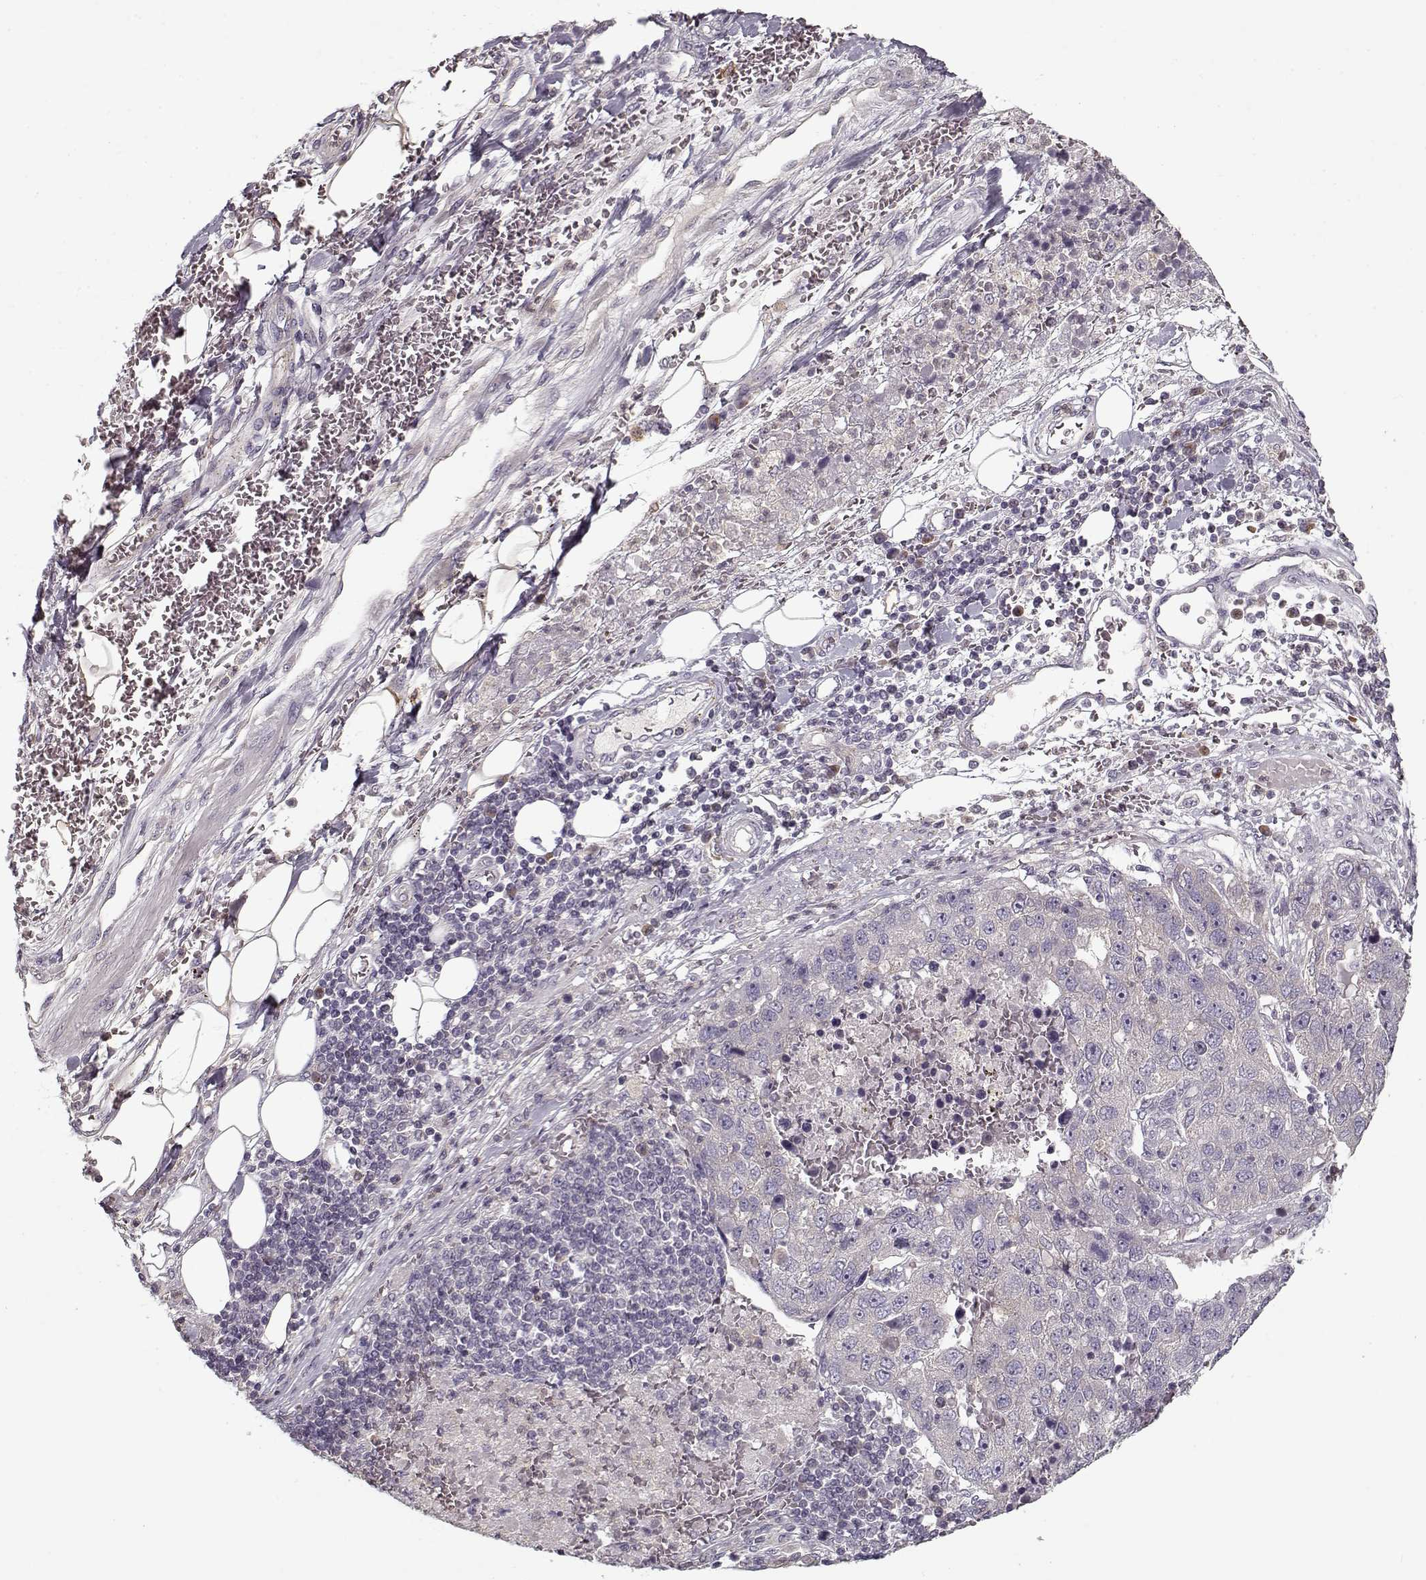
{"staining": {"intensity": "negative", "quantity": "none", "location": "none"}, "tissue": "pancreatic cancer", "cell_type": "Tumor cells", "image_type": "cancer", "snomed": [{"axis": "morphology", "description": "Adenocarcinoma, NOS"}, {"axis": "topography", "description": "Pancreas"}], "caption": "High power microscopy histopathology image of an immunohistochemistry (IHC) histopathology image of pancreatic cancer, revealing no significant positivity in tumor cells.", "gene": "UNC13D", "patient": {"sex": "female", "age": 61}}